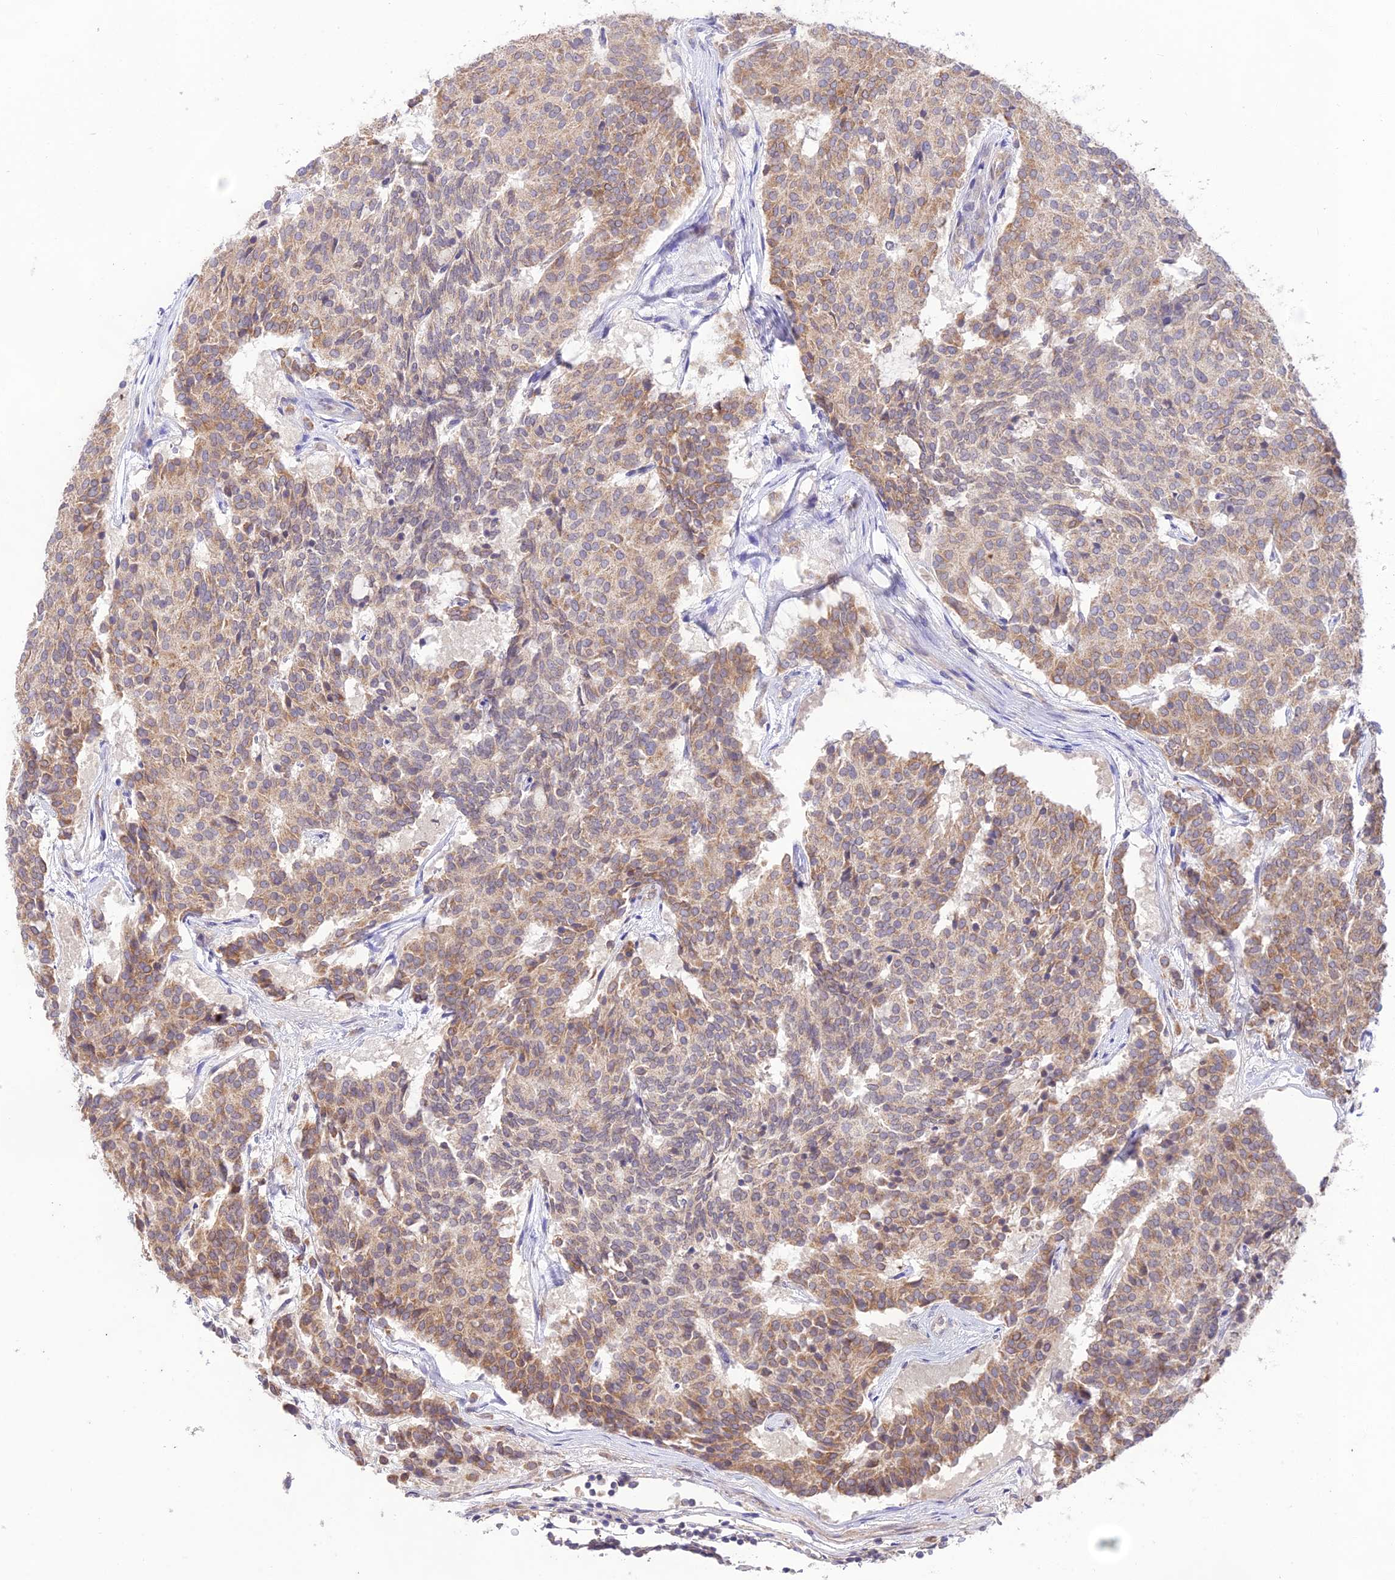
{"staining": {"intensity": "weak", "quantity": ">75%", "location": "cytoplasmic/membranous"}, "tissue": "carcinoid", "cell_type": "Tumor cells", "image_type": "cancer", "snomed": [{"axis": "morphology", "description": "Carcinoid, malignant, NOS"}, {"axis": "topography", "description": "Pancreas"}], "caption": "DAB immunohistochemical staining of human carcinoid shows weak cytoplasmic/membranous protein positivity in about >75% of tumor cells.", "gene": "TMEM259", "patient": {"sex": "female", "age": 54}}